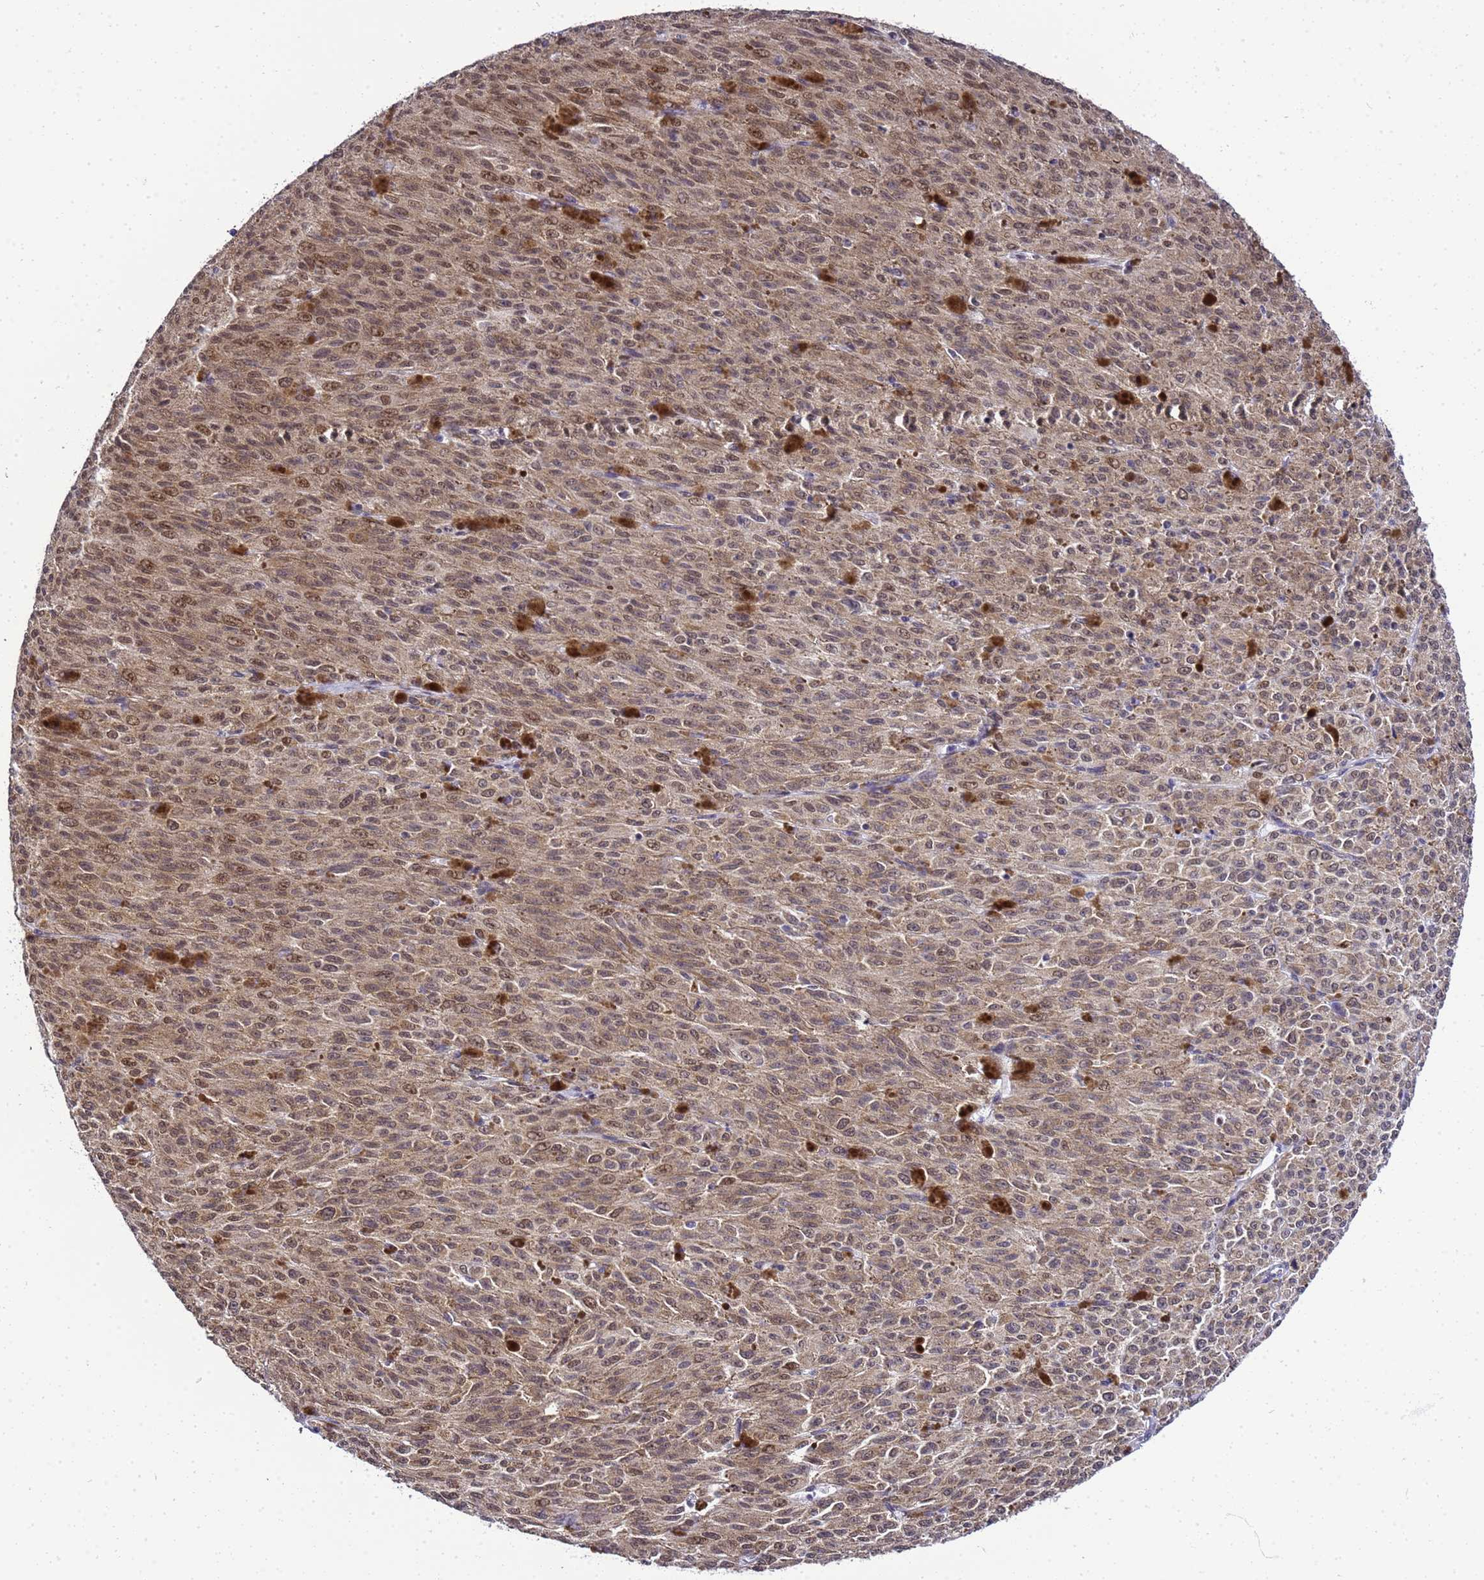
{"staining": {"intensity": "weak", "quantity": ">75%", "location": "cytoplasmic/membranous,nuclear"}, "tissue": "melanoma", "cell_type": "Tumor cells", "image_type": "cancer", "snomed": [{"axis": "morphology", "description": "Malignant melanoma, NOS"}, {"axis": "topography", "description": "Skin"}], "caption": "Human melanoma stained with a brown dye demonstrates weak cytoplasmic/membranous and nuclear positive positivity in about >75% of tumor cells.", "gene": "SMN1", "patient": {"sex": "female", "age": 52}}